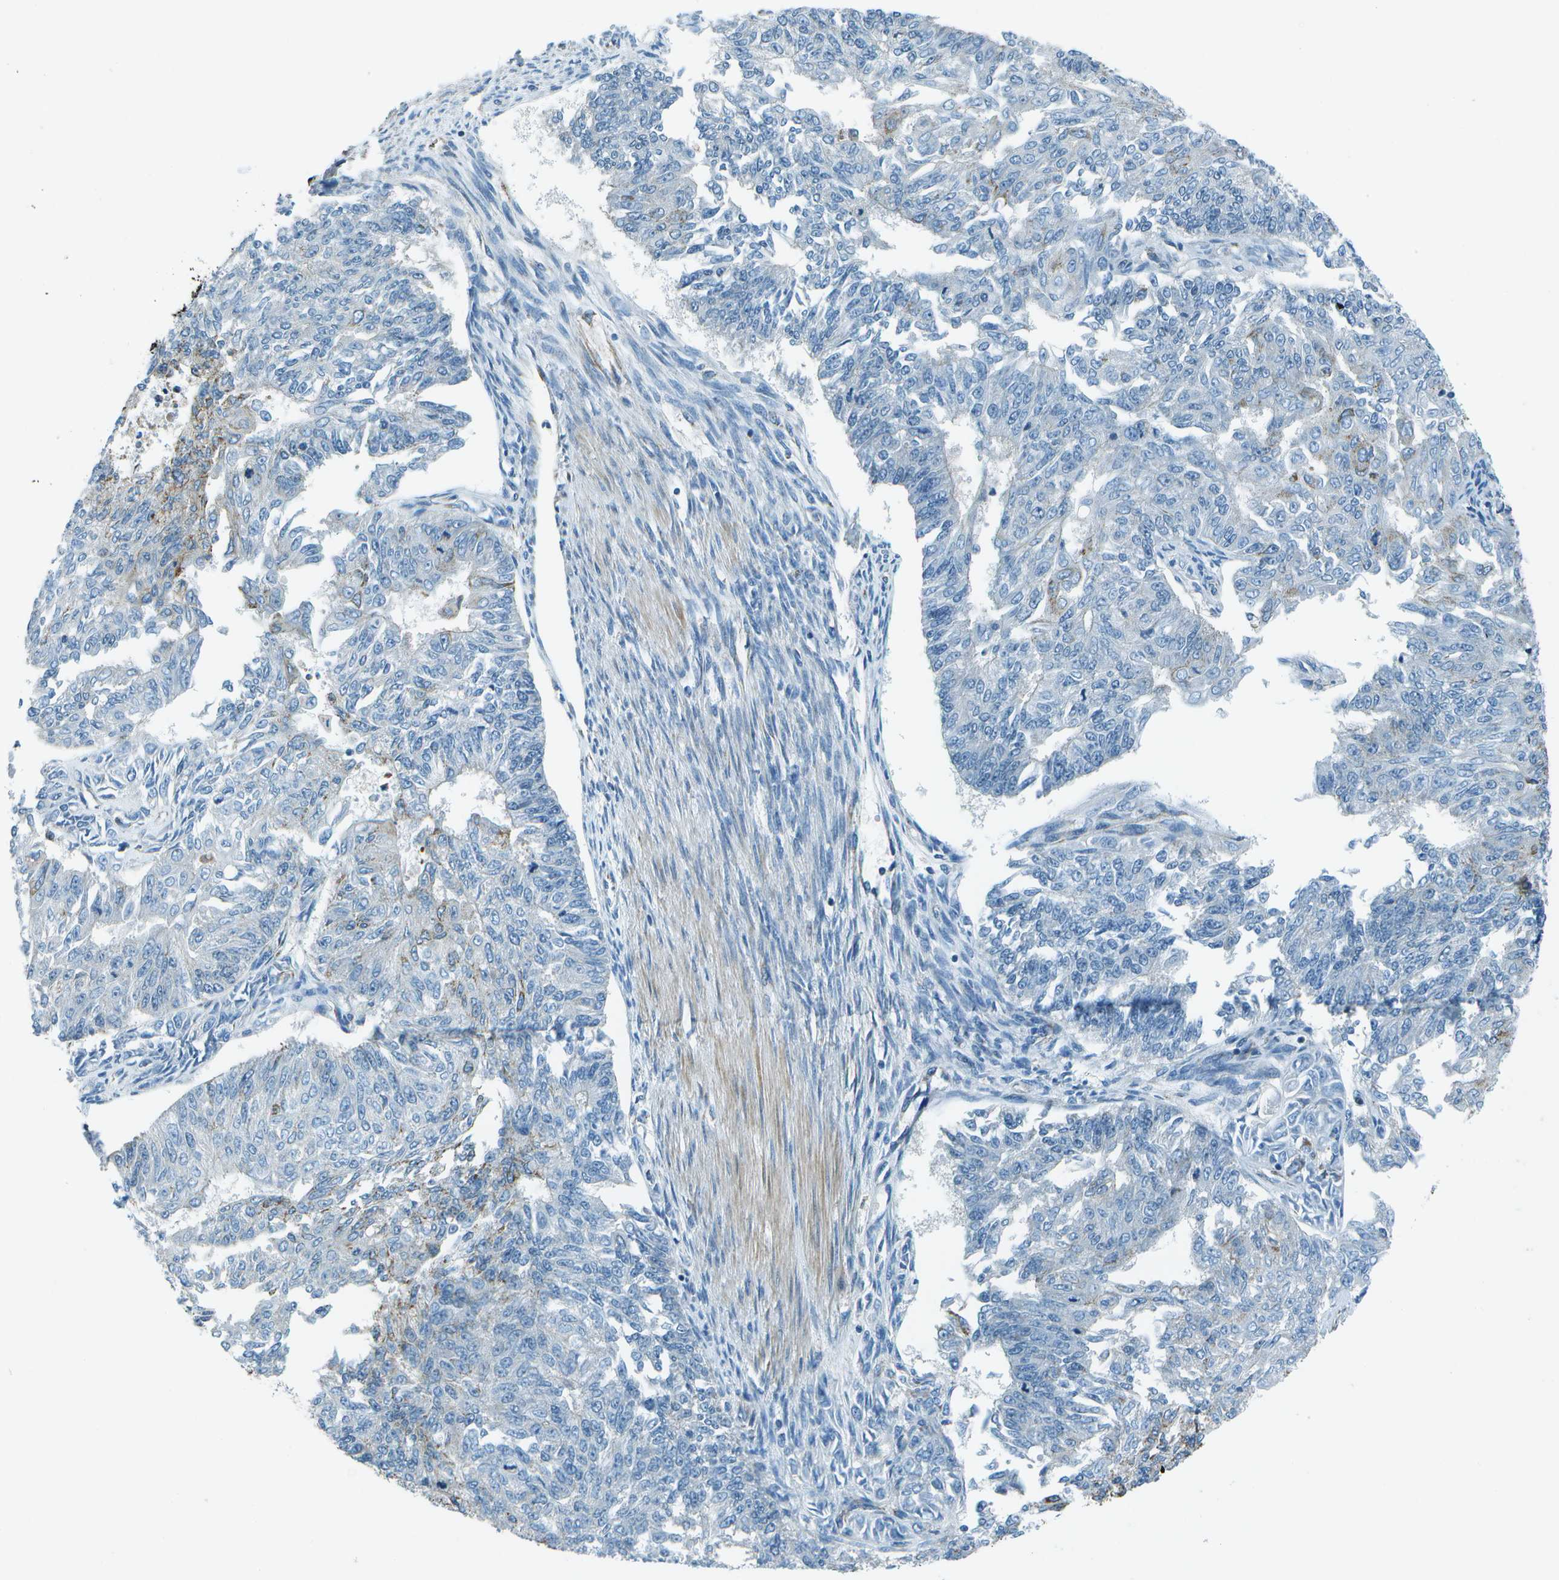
{"staining": {"intensity": "negative", "quantity": "none", "location": "none"}, "tissue": "endometrial cancer", "cell_type": "Tumor cells", "image_type": "cancer", "snomed": [{"axis": "morphology", "description": "Adenocarcinoma, NOS"}, {"axis": "topography", "description": "Endometrium"}], "caption": "Immunohistochemistry photomicrograph of neoplastic tissue: human endometrial cancer (adenocarcinoma) stained with DAB exhibits no significant protein staining in tumor cells.", "gene": "TMEM51", "patient": {"sex": "female", "age": 32}}